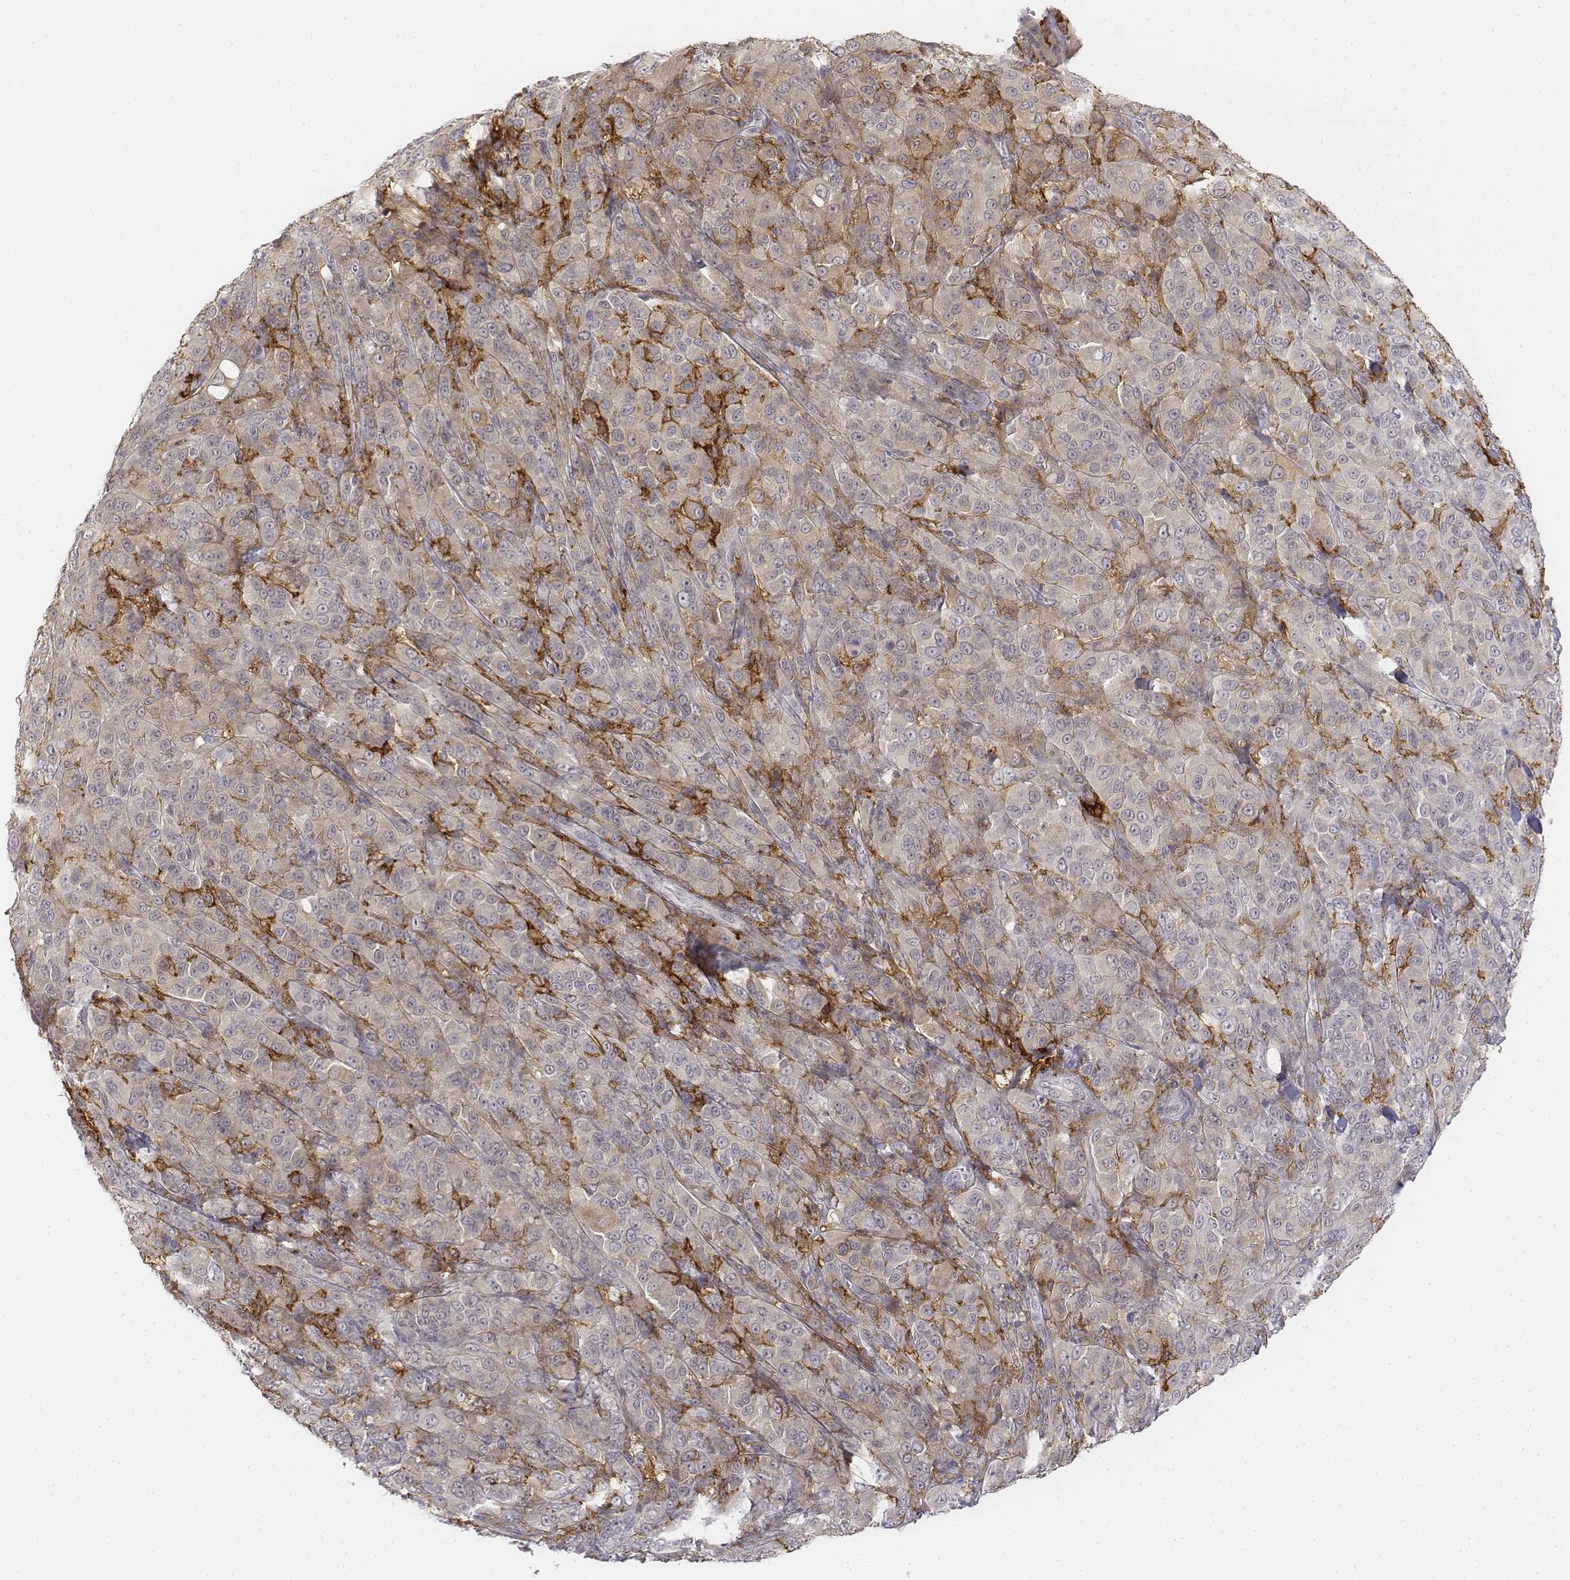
{"staining": {"intensity": "negative", "quantity": "none", "location": "none"}, "tissue": "melanoma", "cell_type": "Tumor cells", "image_type": "cancer", "snomed": [{"axis": "morphology", "description": "Malignant melanoma, NOS"}, {"axis": "topography", "description": "Skin"}], "caption": "Tumor cells are negative for protein expression in human melanoma.", "gene": "CD14", "patient": {"sex": "female", "age": 87}}